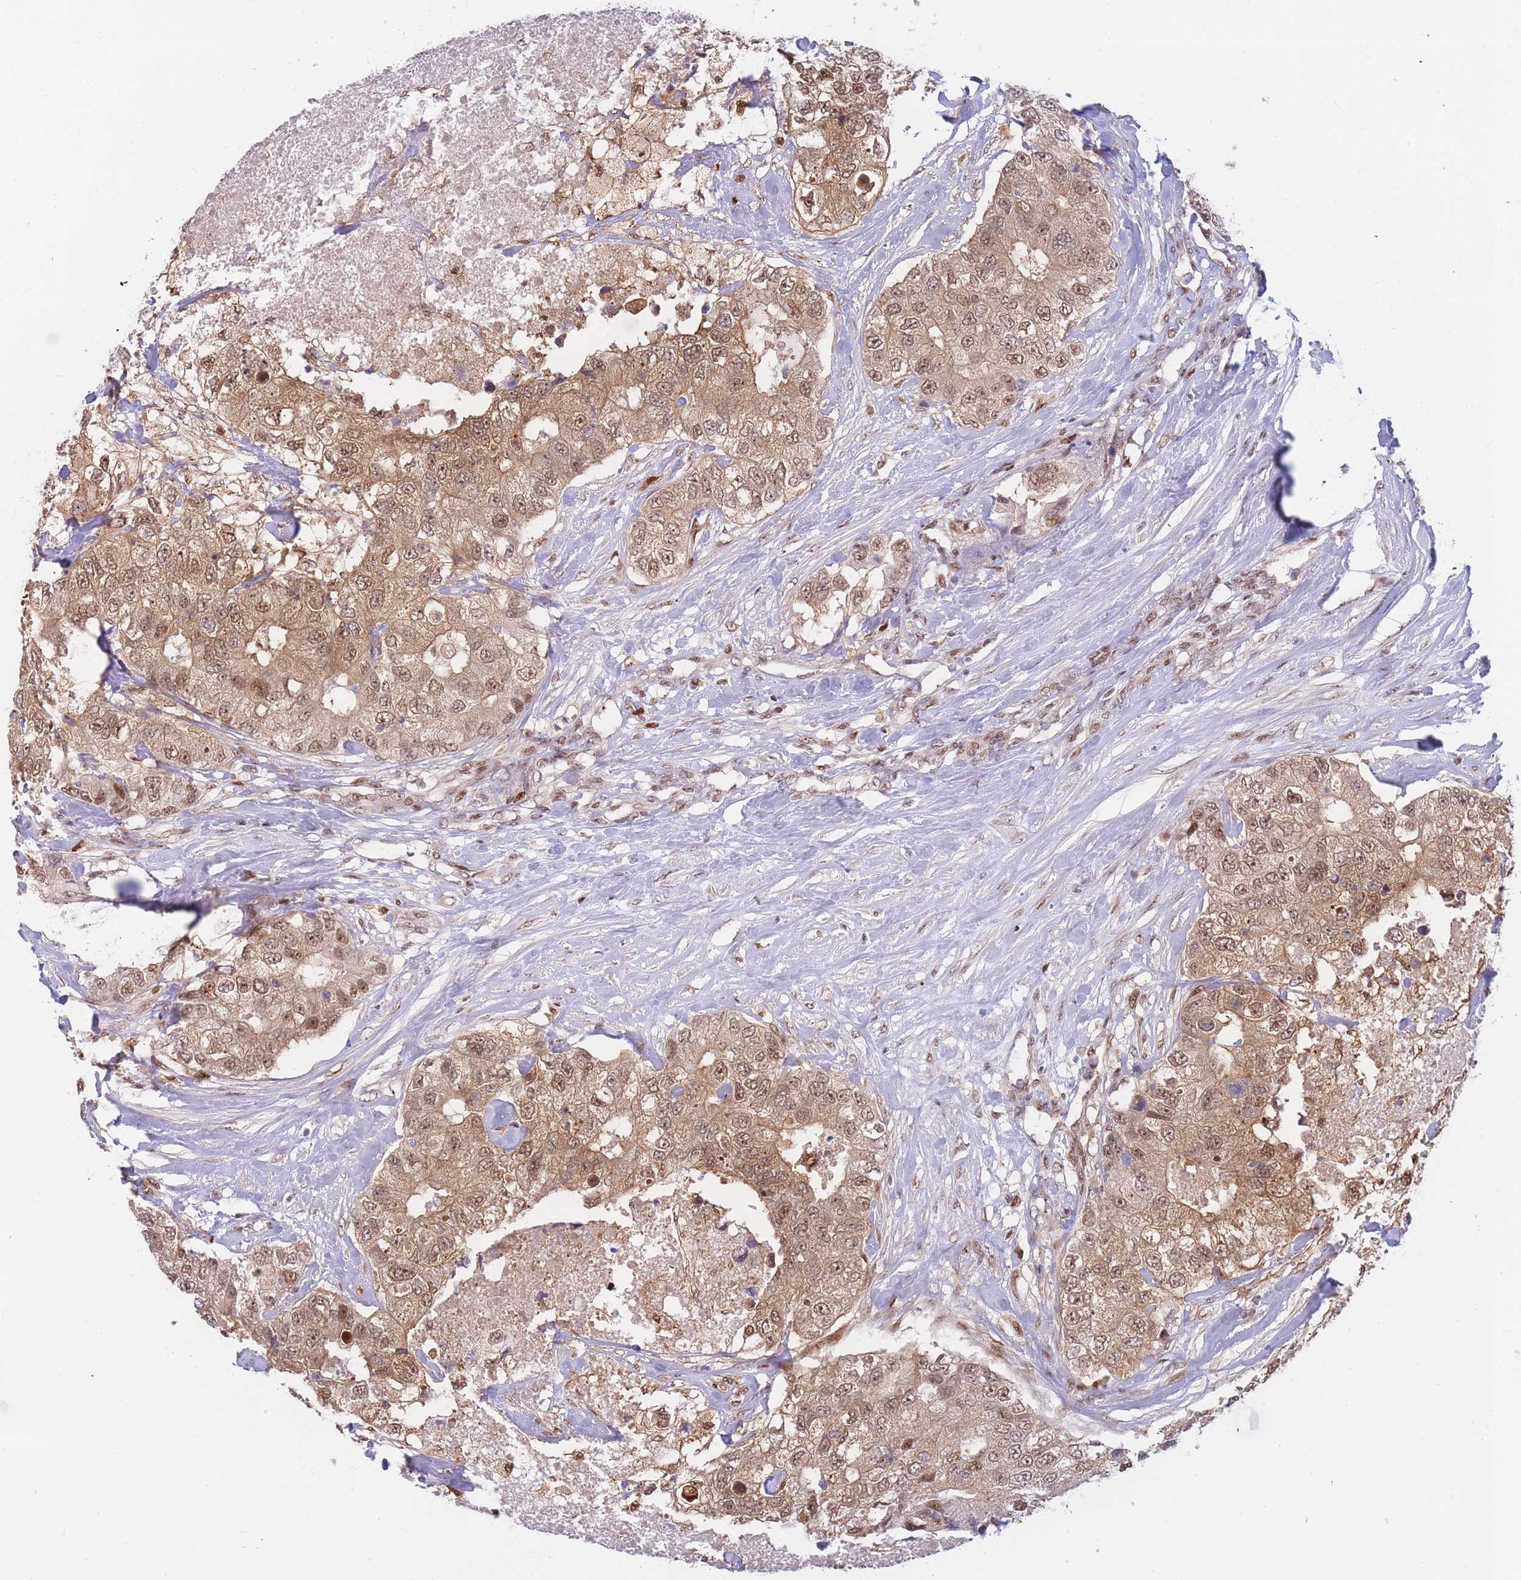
{"staining": {"intensity": "moderate", "quantity": ">75%", "location": "cytoplasmic/membranous,nuclear"}, "tissue": "breast cancer", "cell_type": "Tumor cells", "image_type": "cancer", "snomed": [{"axis": "morphology", "description": "Duct carcinoma"}, {"axis": "topography", "description": "Breast"}], "caption": "Immunohistochemical staining of human breast cancer (invasive ductal carcinoma) exhibits medium levels of moderate cytoplasmic/membranous and nuclear protein staining in about >75% of tumor cells.", "gene": "DEAF1", "patient": {"sex": "female", "age": 62}}